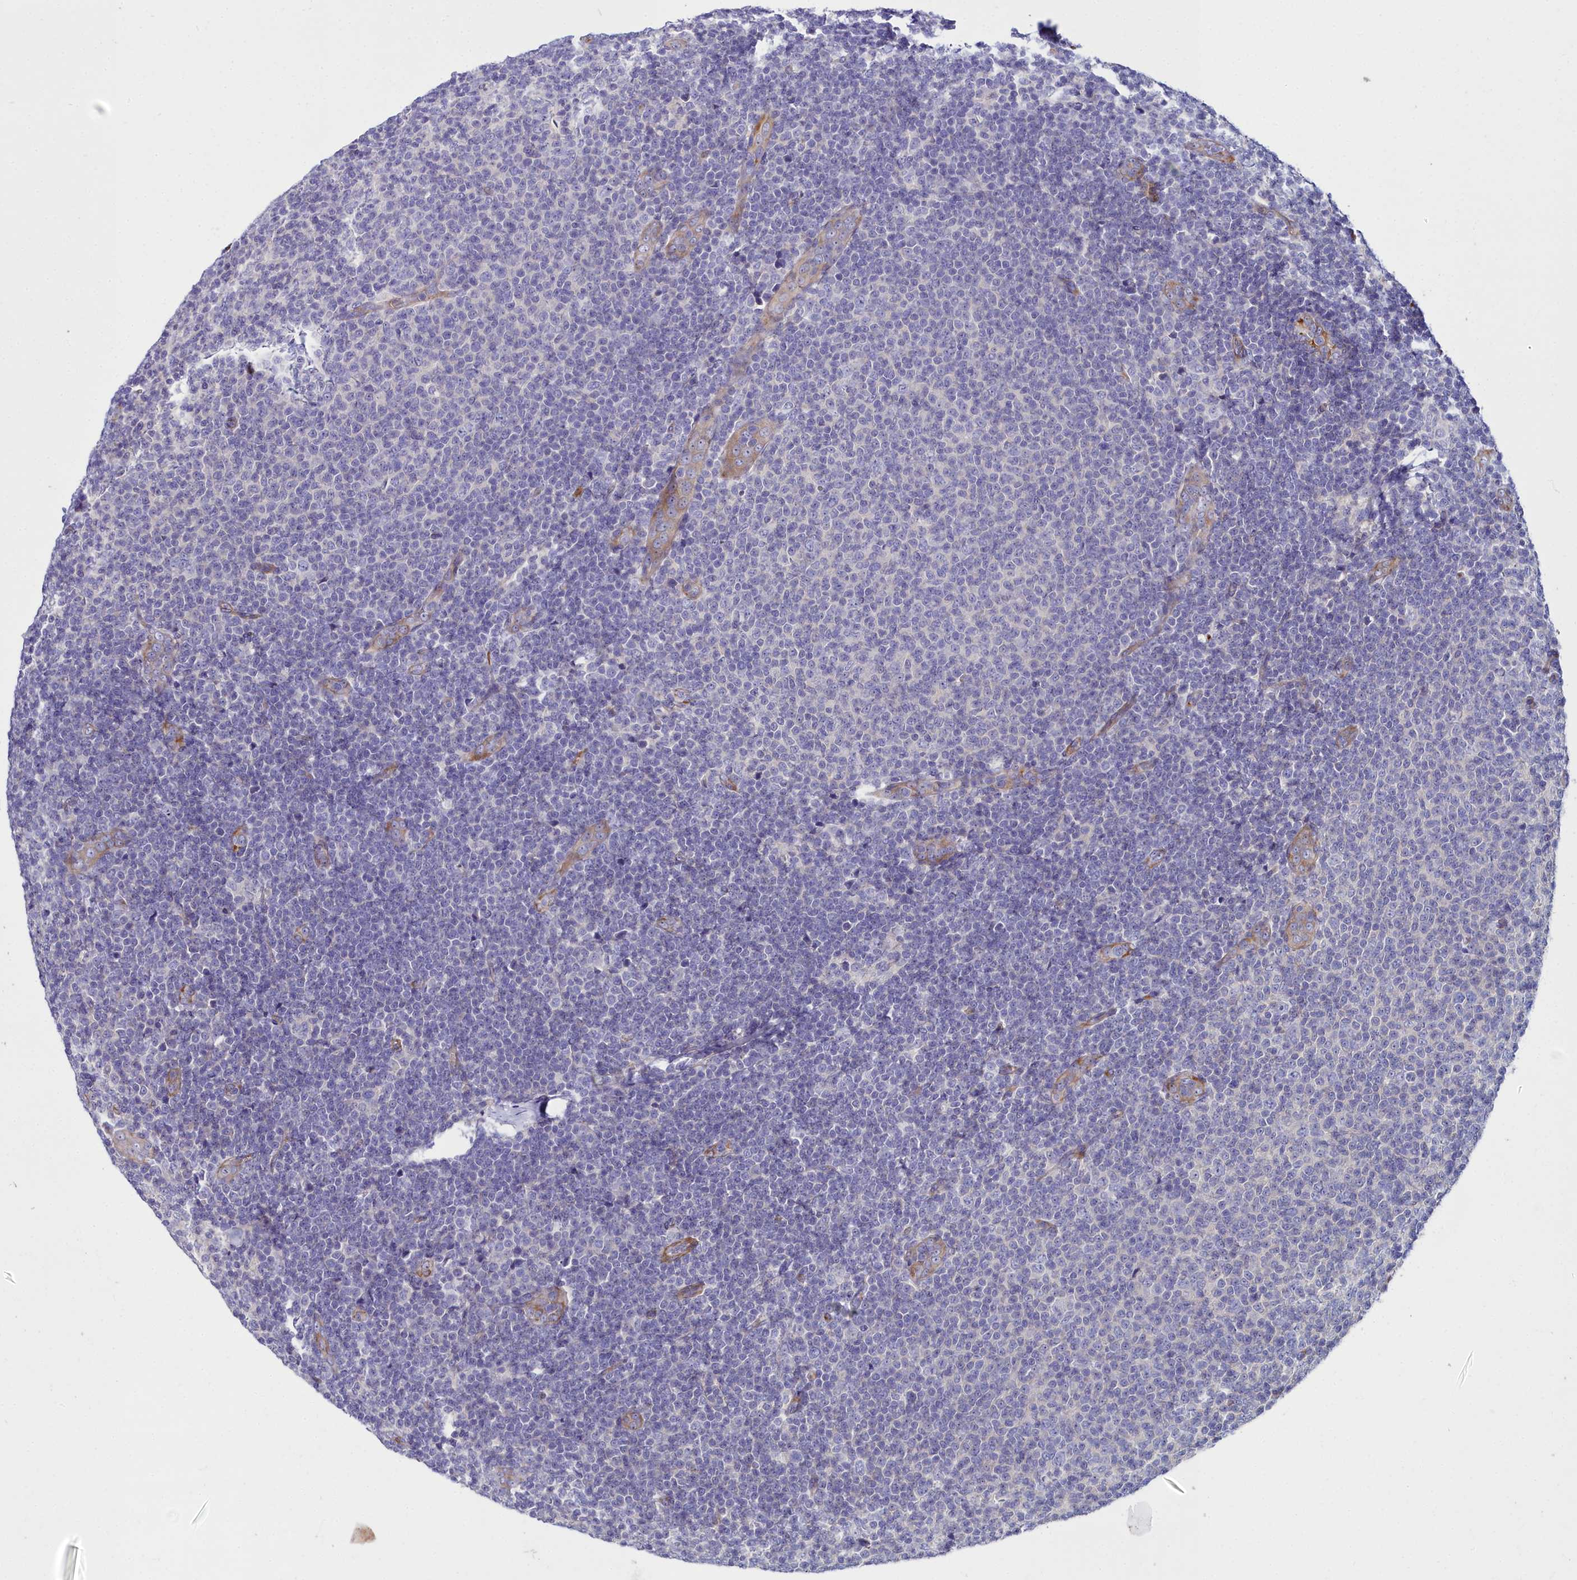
{"staining": {"intensity": "negative", "quantity": "none", "location": "none"}, "tissue": "lymphoma", "cell_type": "Tumor cells", "image_type": "cancer", "snomed": [{"axis": "morphology", "description": "Malignant lymphoma, non-Hodgkin's type, Low grade"}, {"axis": "topography", "description": "Lymph node"}], "caption": "Immunohistochemistry (IHC) photomicrograph of neoplastic tissue: human lymphoma stained with DAB exhibits no significant protein staining in tumor cells. Brightfield microscopy of immunohistochemistry stained with DAB (brown) and hematoxylin (blue), captured at high magnification.", "gene": "FADS3", "patient": {"sex": "male", "age": 66}}